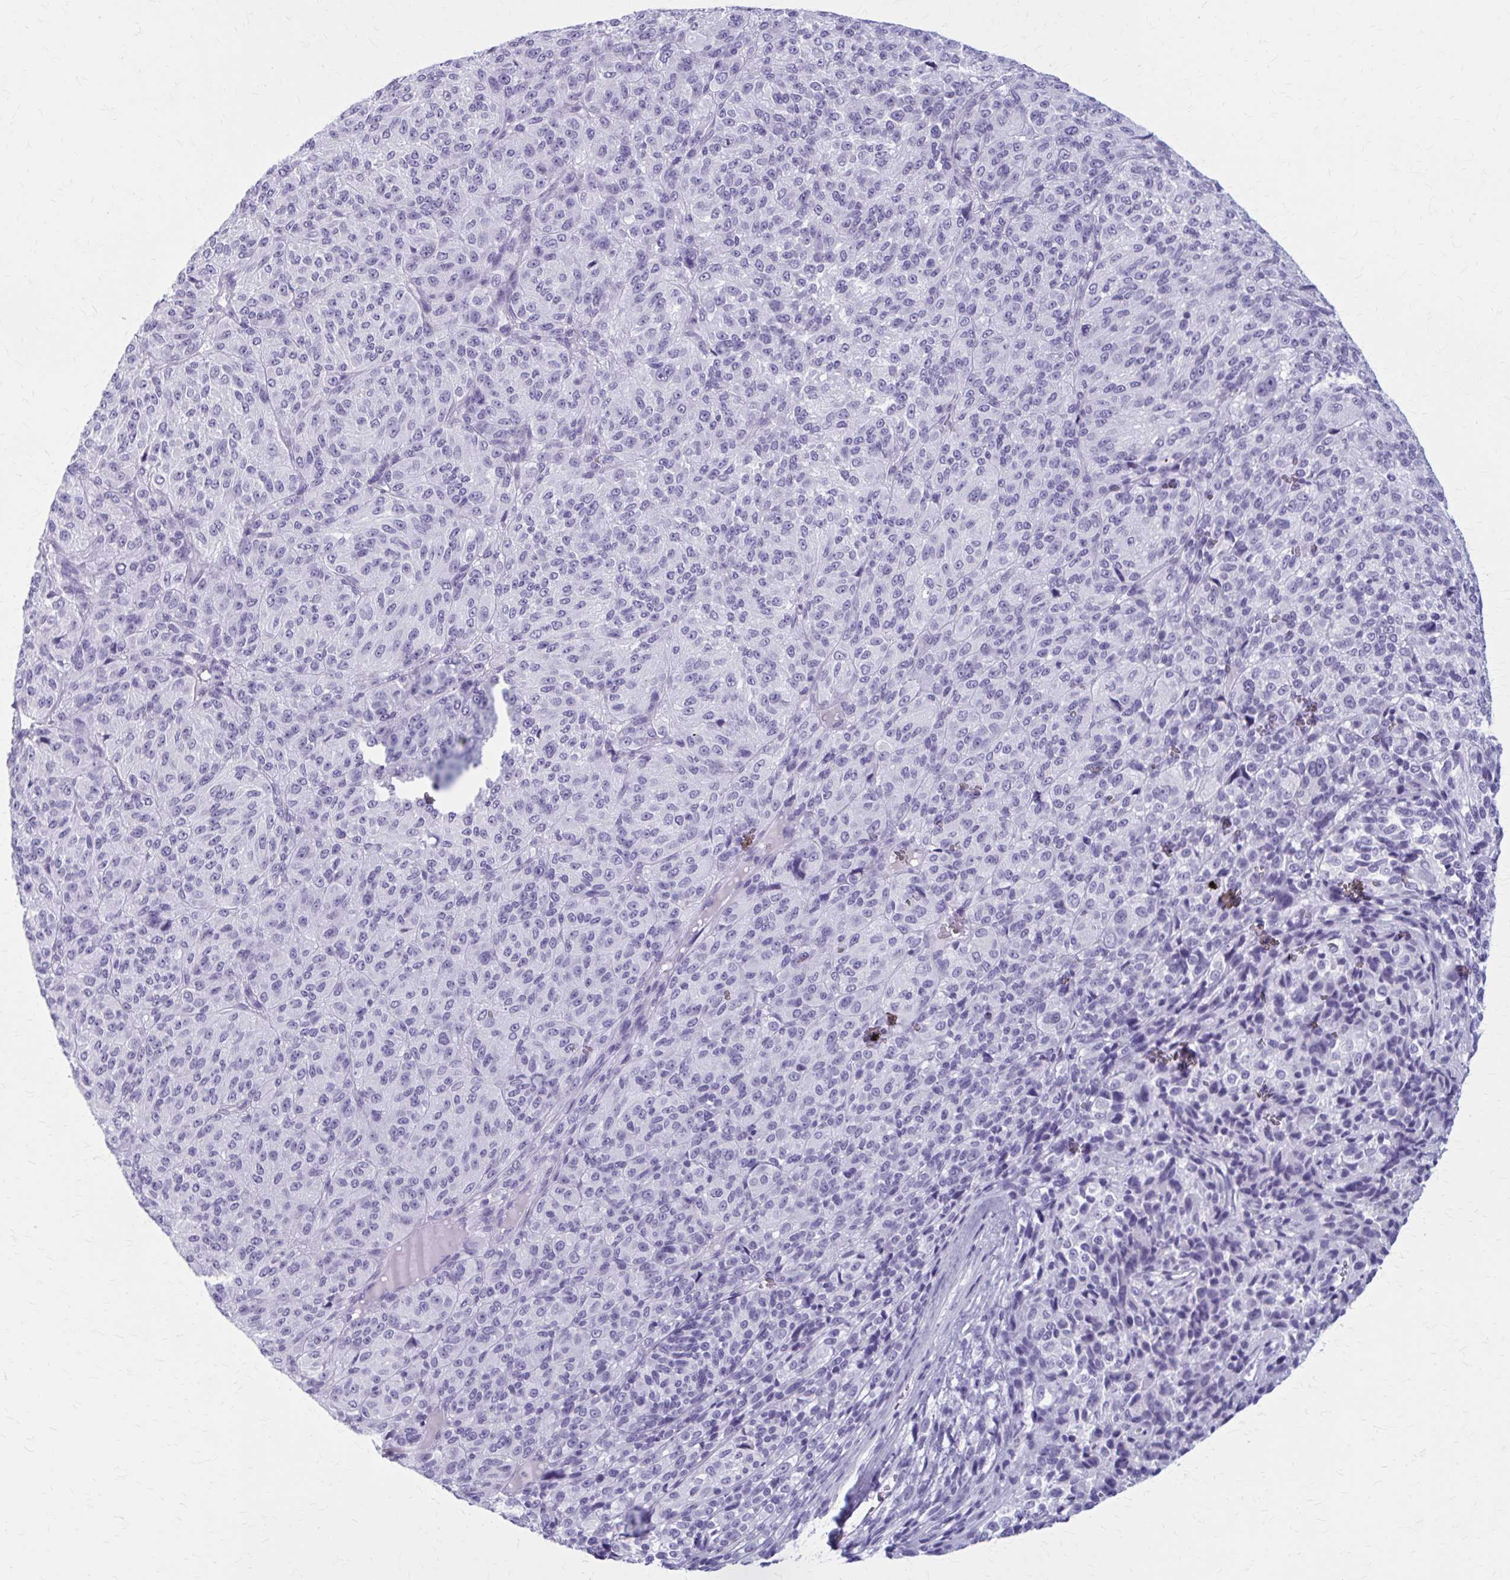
{"staining": {"intensity": "negative", "quantity": "none", "location": "none"}, "tissue": "melanoma", "cell_type": "Tumor cells", "image_type": "cancer", "snomed": [{"axis": "morphology", "description": "Malignant melanoma, Metastatic site"}, {"axis": "topography", "description": "Brain"}], "caption": "A photomicrograph of malignant melanoma (metastatic site) stained for a protein demonstrates no brown staining in tumor cells. (IHC, brightfield microscopy, high magnification).", "gene": "ZDHHC7", "patient": {"sex": "female", "age": 56}}